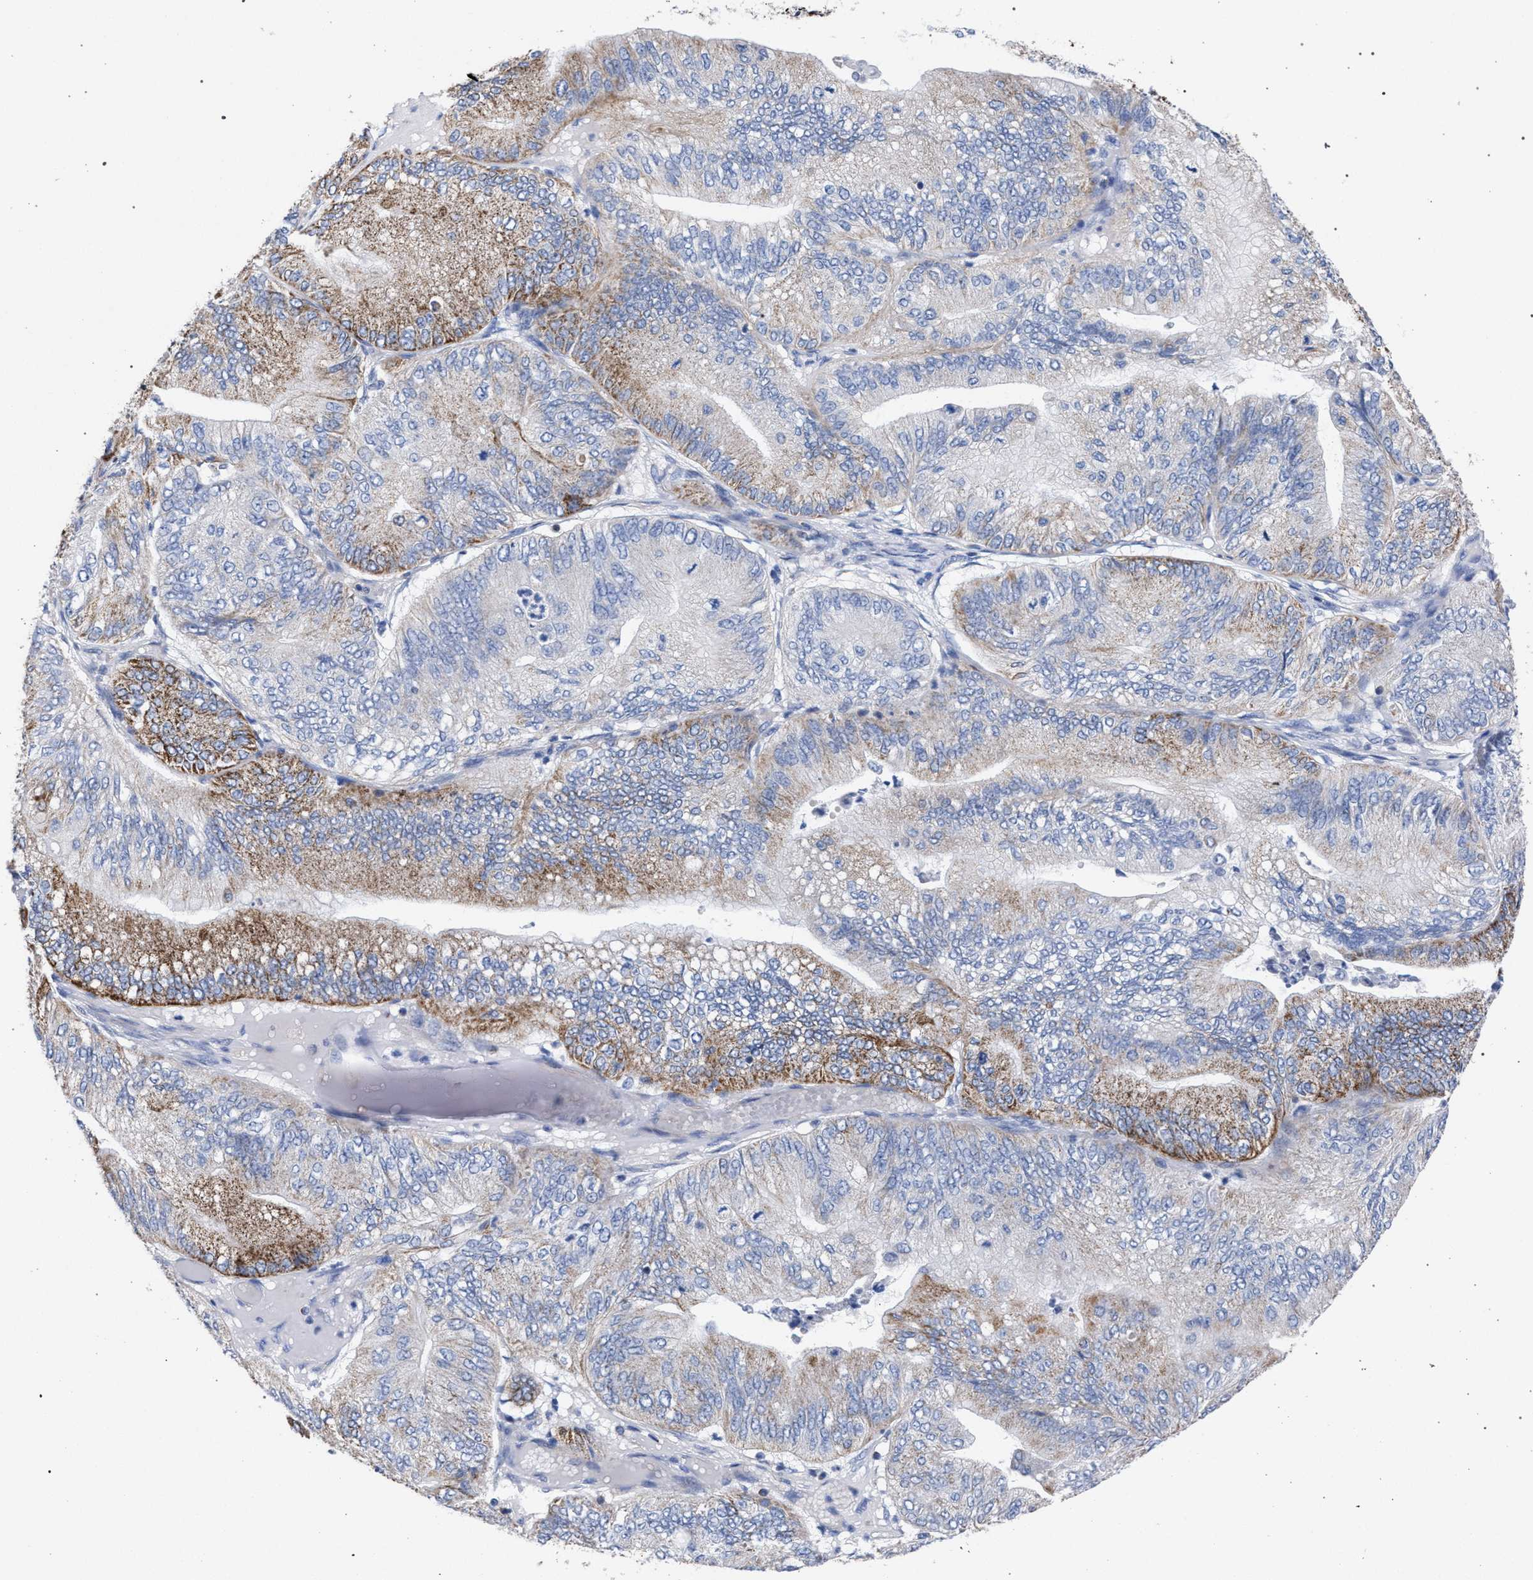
{"staining": {"intensity": "moderate", "quantity": "25%-75%", "location": "cytoplasmic/membranous"}, "tissue": "ovarian cancer", "cell_type": "Tumor cells", "image_type": "cancer", "snomed": [{"axis": "morphology", "description": "Cystadenocarcinoma, mucinous, NOS"}, {"axis": "topography", "description": "Ovary"}], "caption": "Mucinous cystadenocarcinoma (ovarian) stained with immunohistochemistry reveals moderate cytoplasmic/membranous staining in approximately 25%-75% of tumor cells. (DAB (3,3'-diaminobenzidine) = brown stain, brightfield microscopy at high magnification).", "gene": "ACADS", "patient": {"sex": "female", "age": 61}}